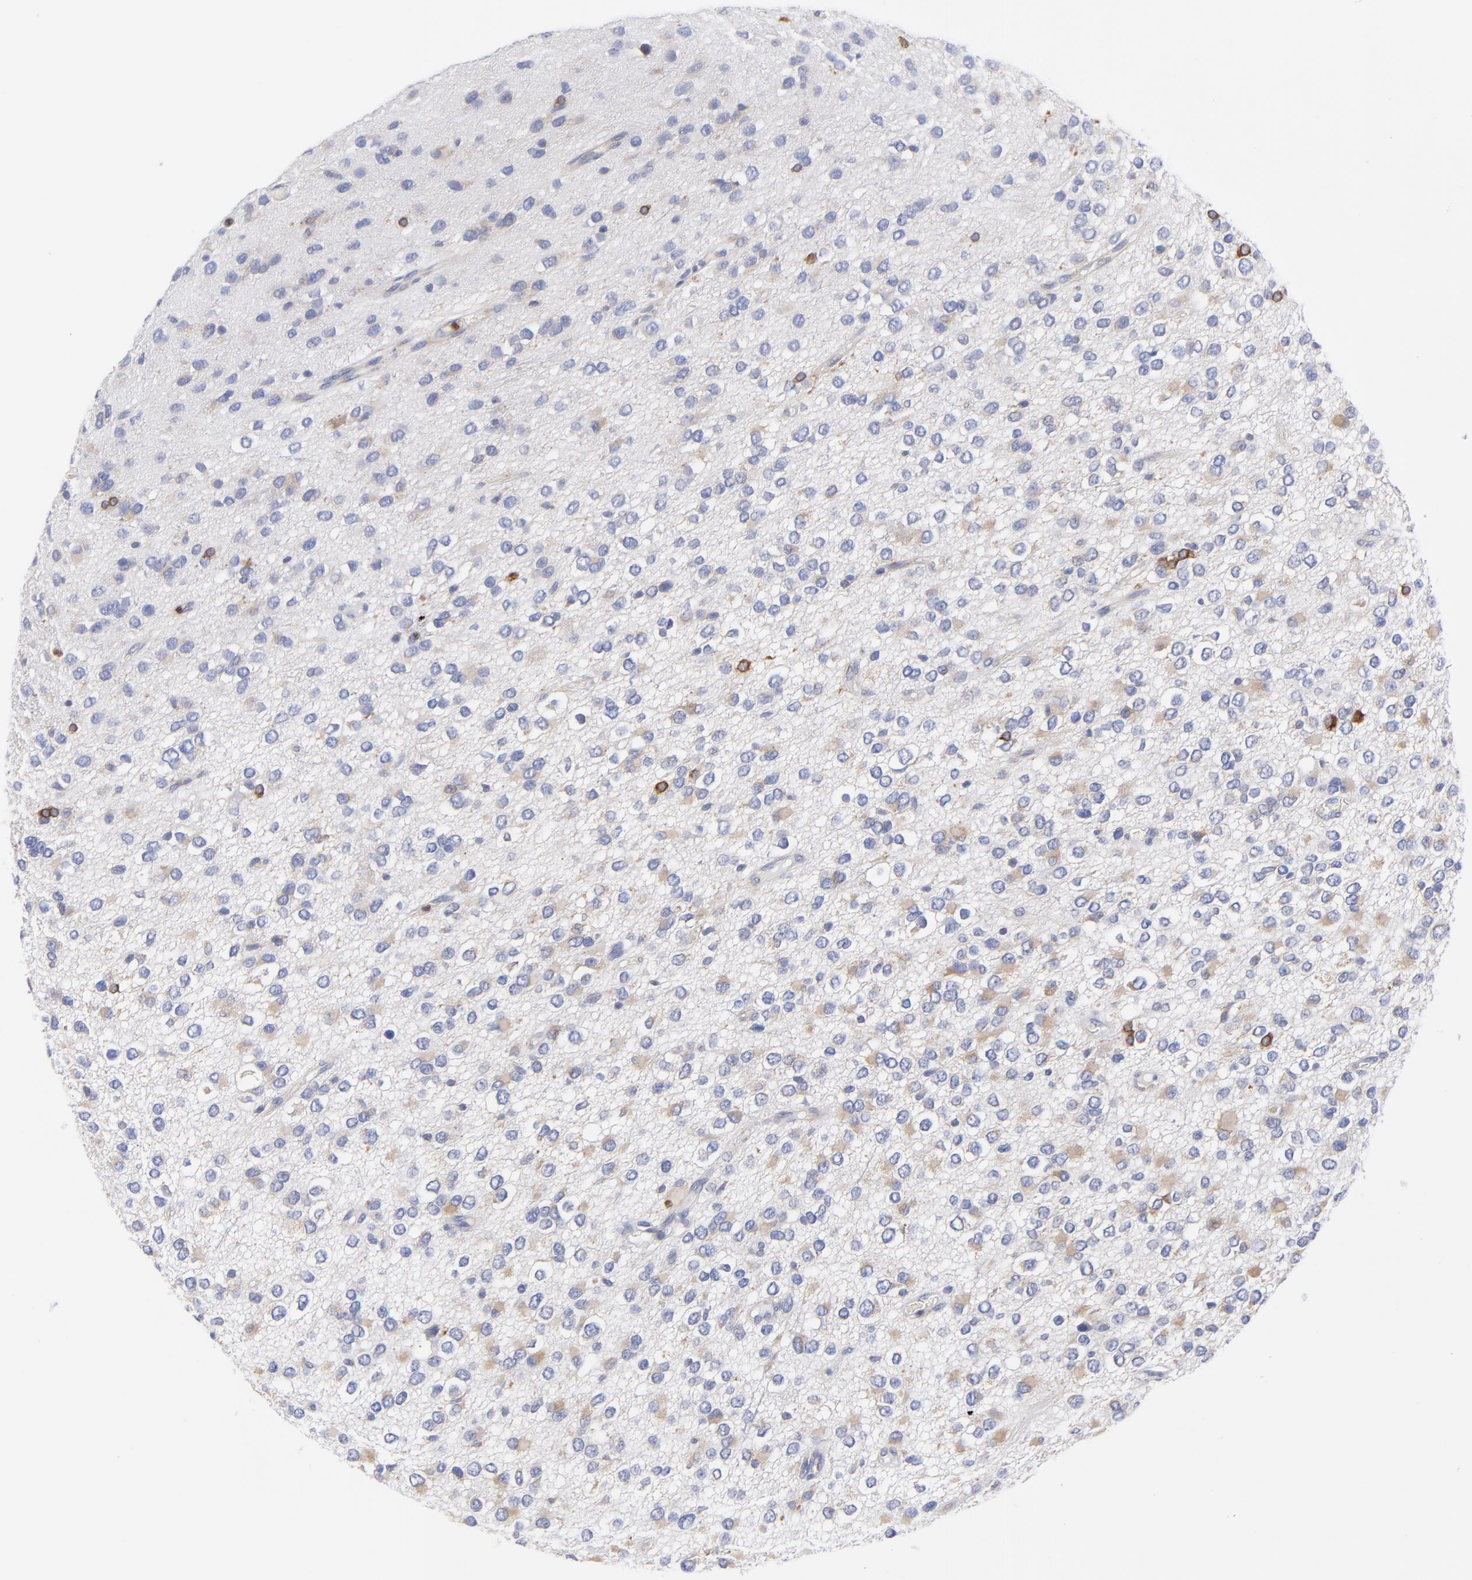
{"staining": {"intensity": "weak", "quantity": "<25%", "location": "cytoplasmic/membranous"}, "tissue": "glioma", "cell_type": "Tumor cells", "image_type": "cancer", "snomed": [{"axis": "morphology", "description": "Glioma, malignant, Low grade"}, {"axis": "topography", "description": "Brain"}], "caption": "High power microscopy histopathology image of an immunohistochemistry histopathology image of glioma, revealing no significant positivity in tumor cells.", "gene": "MOSPD2", "patient": {"sex": "male", "age": 42}}